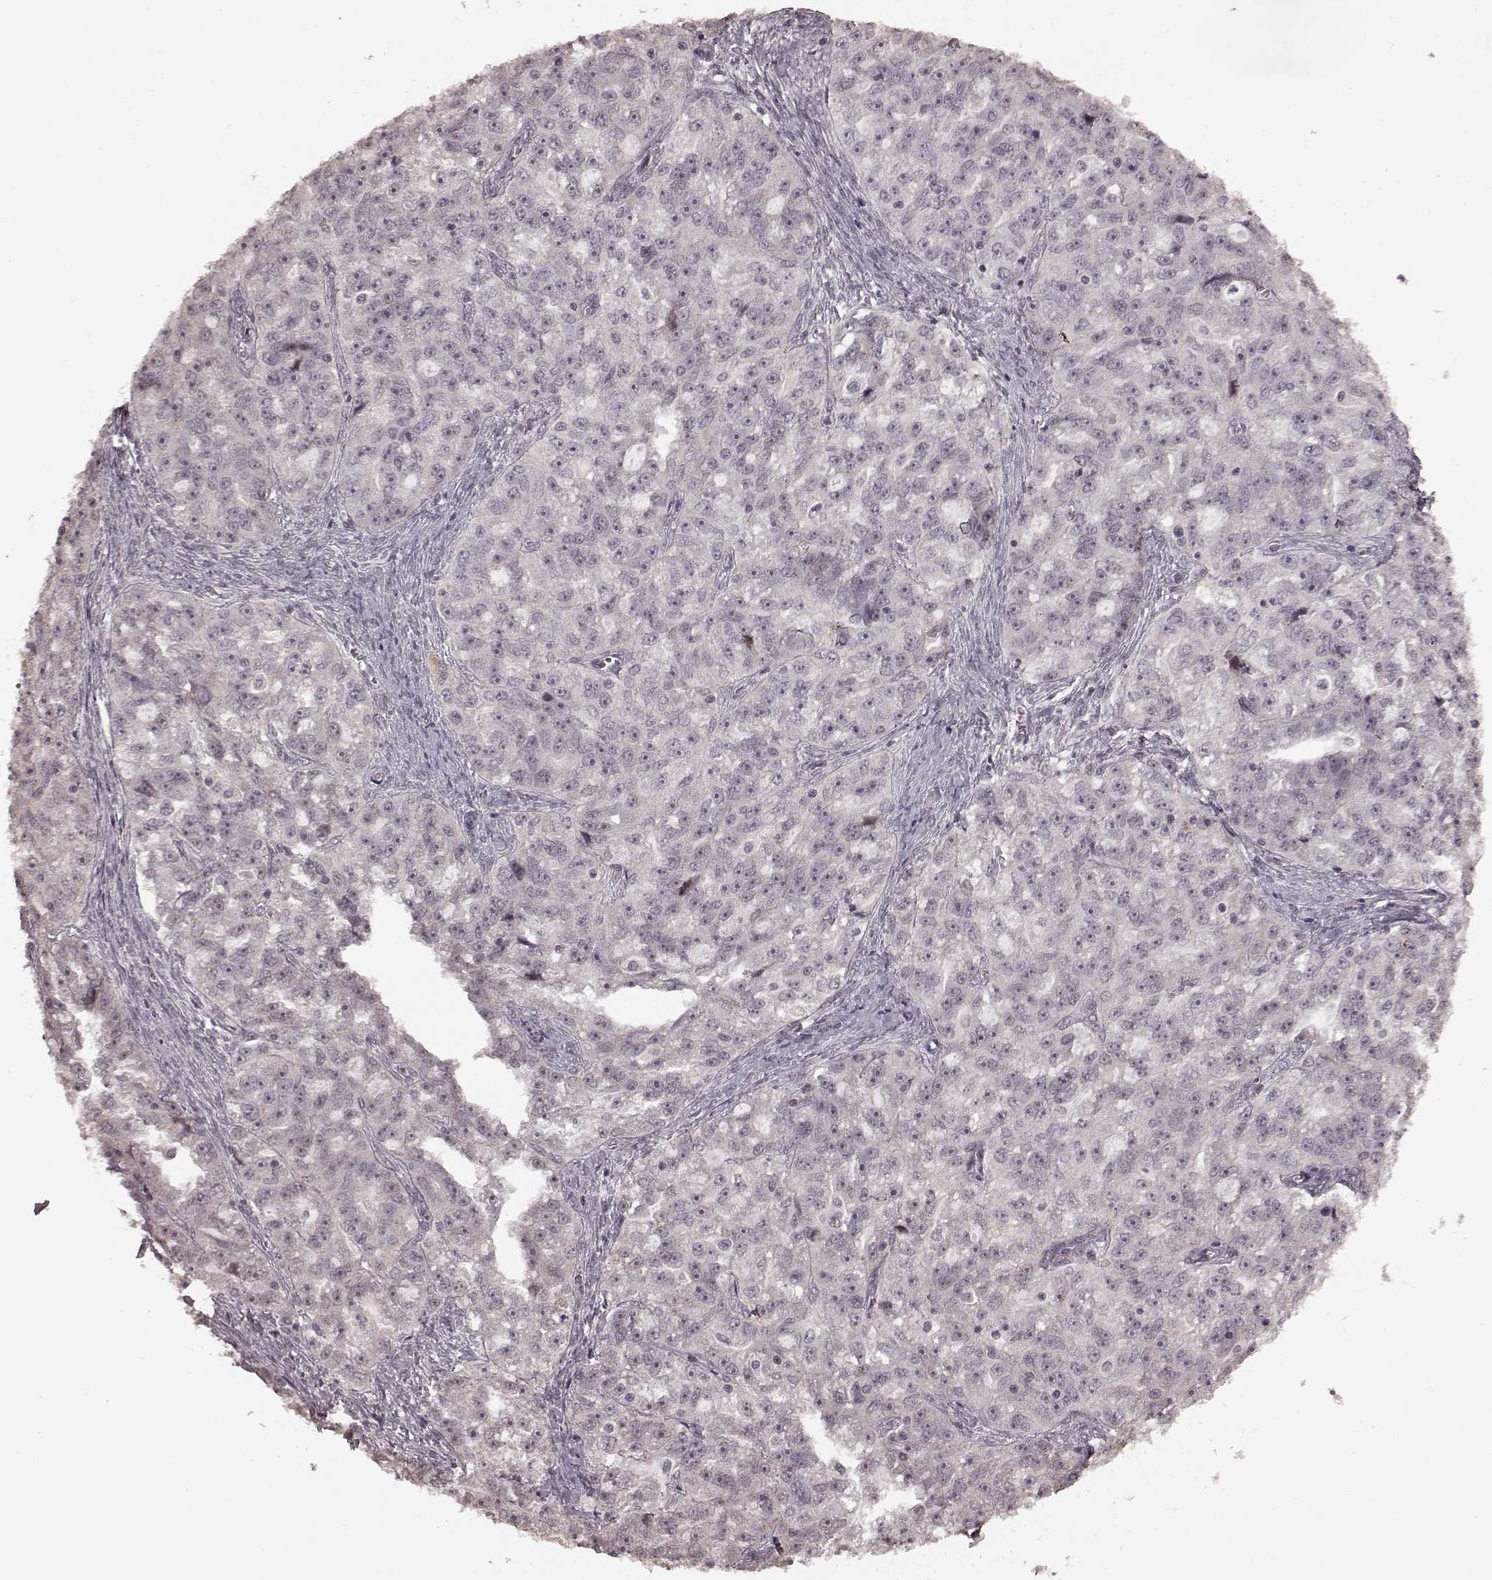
{"staining": {"intensity": "negative", "quantity": "none", "location": "none"}, "tissue": "ovarian cancer", "cell_type": "Tumor cells", "image_type": "cancer", "snomed": [{"axis": "morphology", "description": "Cystadenocarcinoma, serous, NOS"}, {"axis": "topography", "description": "Ovary"}], "caption": "Immunohistochemistry histopathology image of human serous cystadenocarcinoma (ovarian) stained for a protein (brown), which shows no staining in tumor cells.", "gene": "PLCB4", "patient": {"sex": "female", "age": 51}}